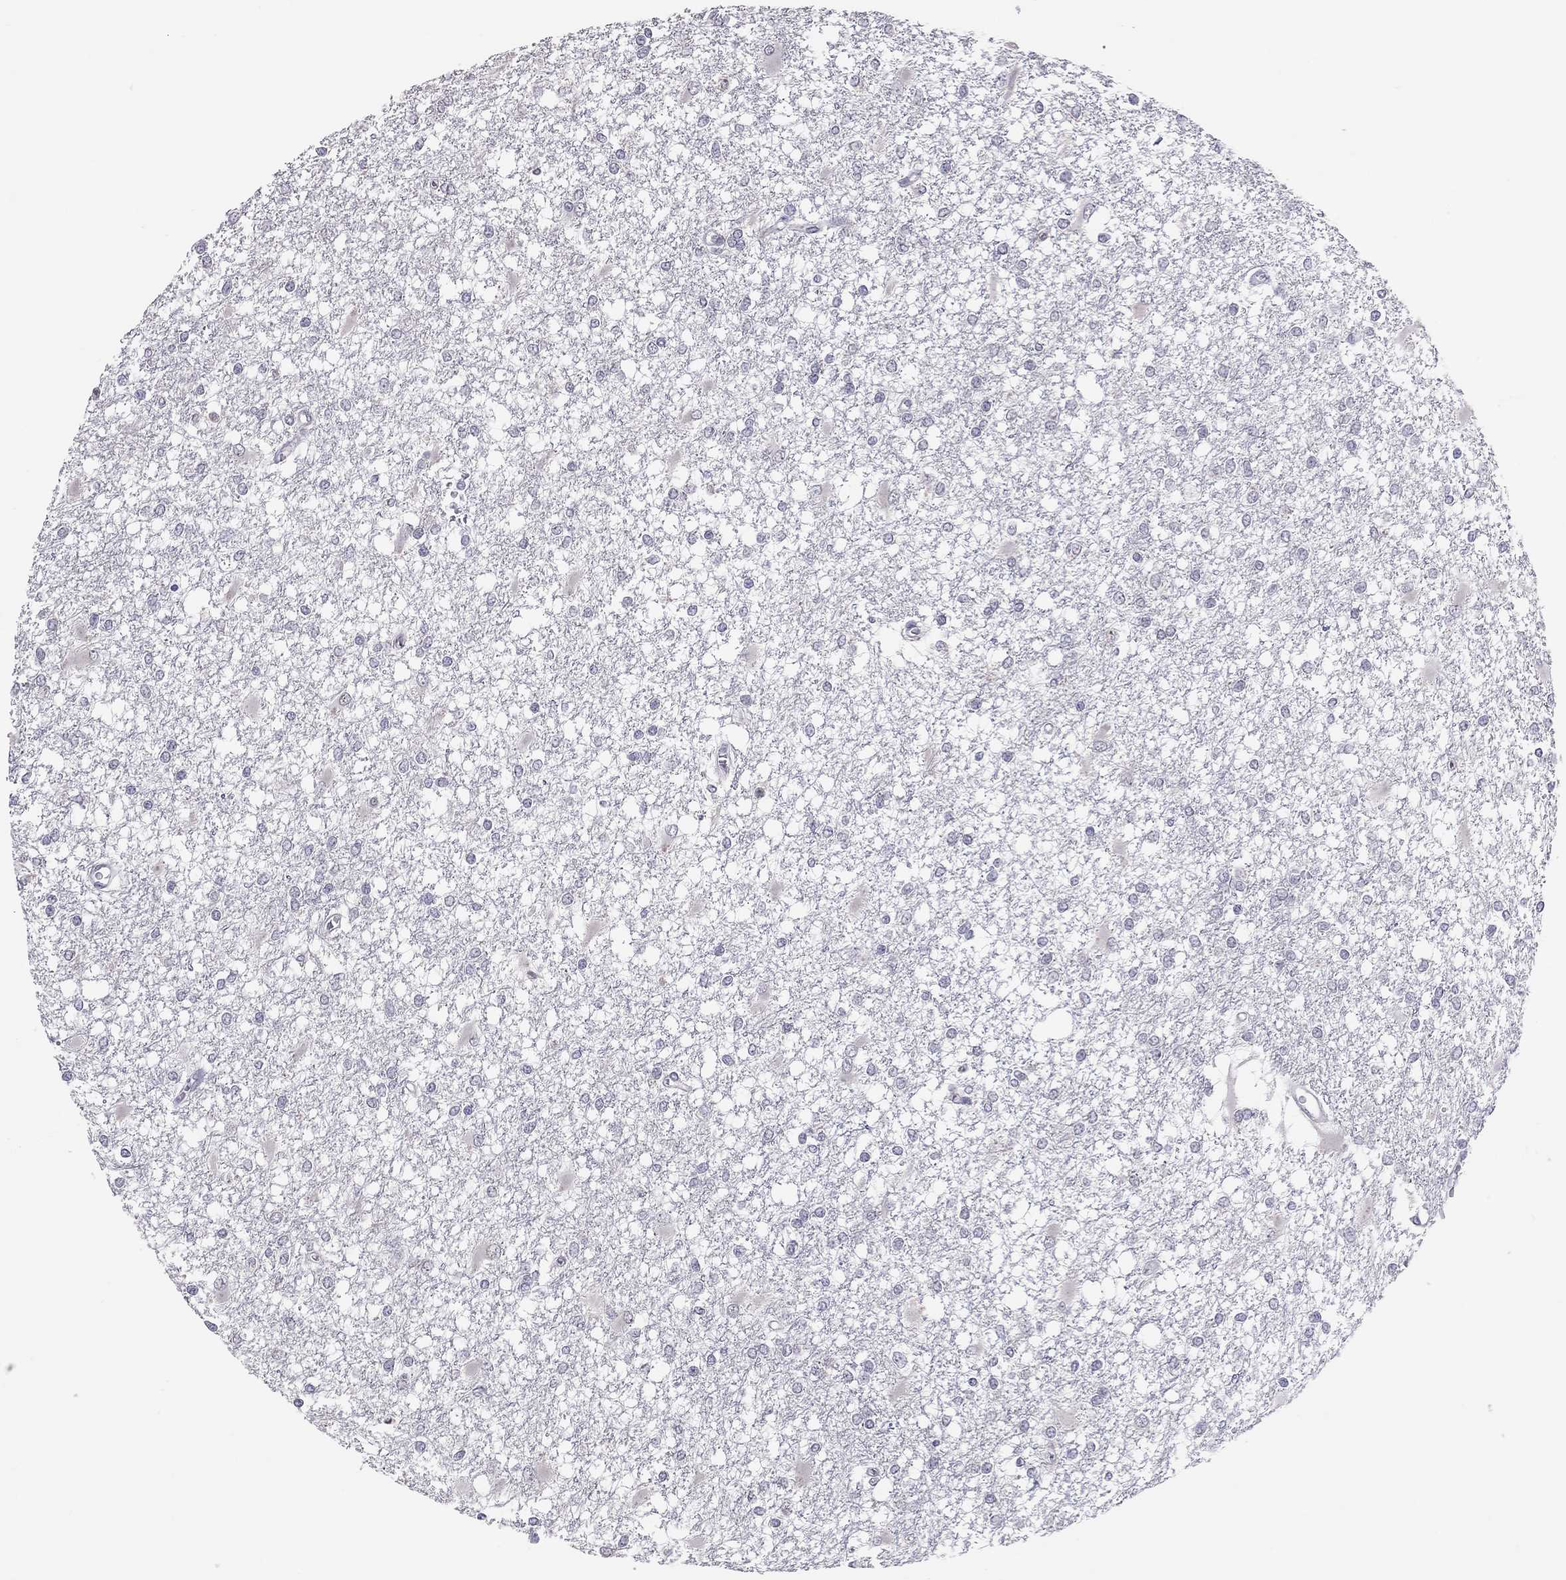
{"staining": {"intensity": "negative", "quantity": "none", "location": "none"}, "tissue": "glioma", "cell_type": "Tumor cells", "image_type": "cancer", "snomed": [{"axis": "morphology", "description": "Glioma, malignant, High grade"}, {"axis": "topography", "description": "Cerebral cortex"}], "caption": "Immunohistochemical staining of malignant glioma (high-grade) reveals no significant staining in tumor cells. (Brightfield microscopy of DAB immunohistochemistry at high magnification).", "gene": "HSF2BP", "patient": {"sex": "male", "age": 79}}